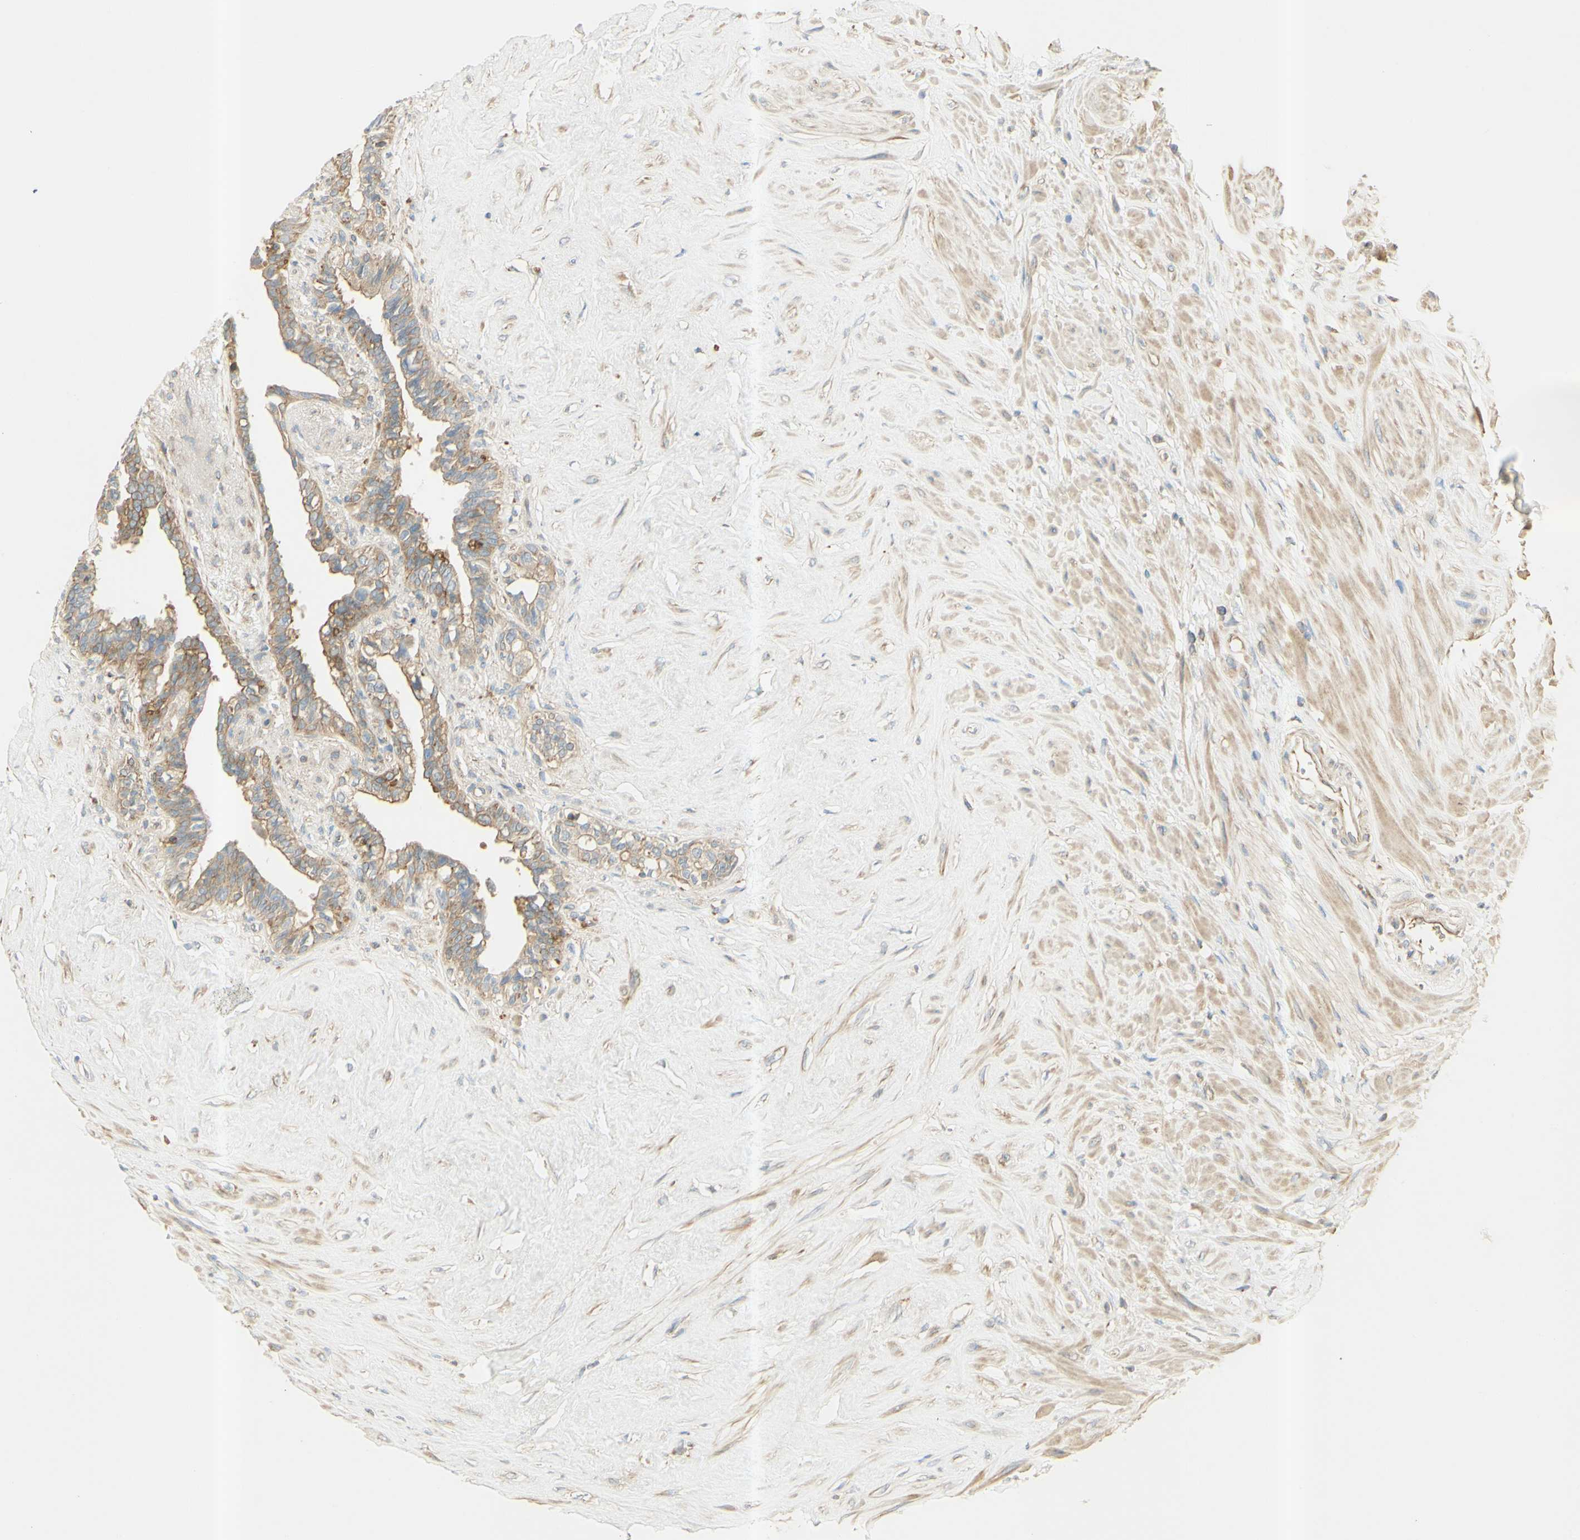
{"staining": {"intensity": "moderate", "quantity": ">75%", "location": "cytoplasmic/membranous"}, "tissue": "seminal vesicle", "cell_type": "Glandular cells", "image_type": "normal", "snomed": [{"axis": "morphology", "description": "Normal tissue, NOS"}, {"axis": "topography", "description": "Seminal veicle"}], "caption": "Immunohistochemical staining of benign seminal vesicle reveals moderate cytoplasmic/membranous protein staining in approximately >75% of glandular cells. (Stains: DAB in brown, nuclei in blue, Microscopy: brightfield microscopy at high magnification).", "gene": "IKBKG", "patient": {"sex": "male", "age": 63}}